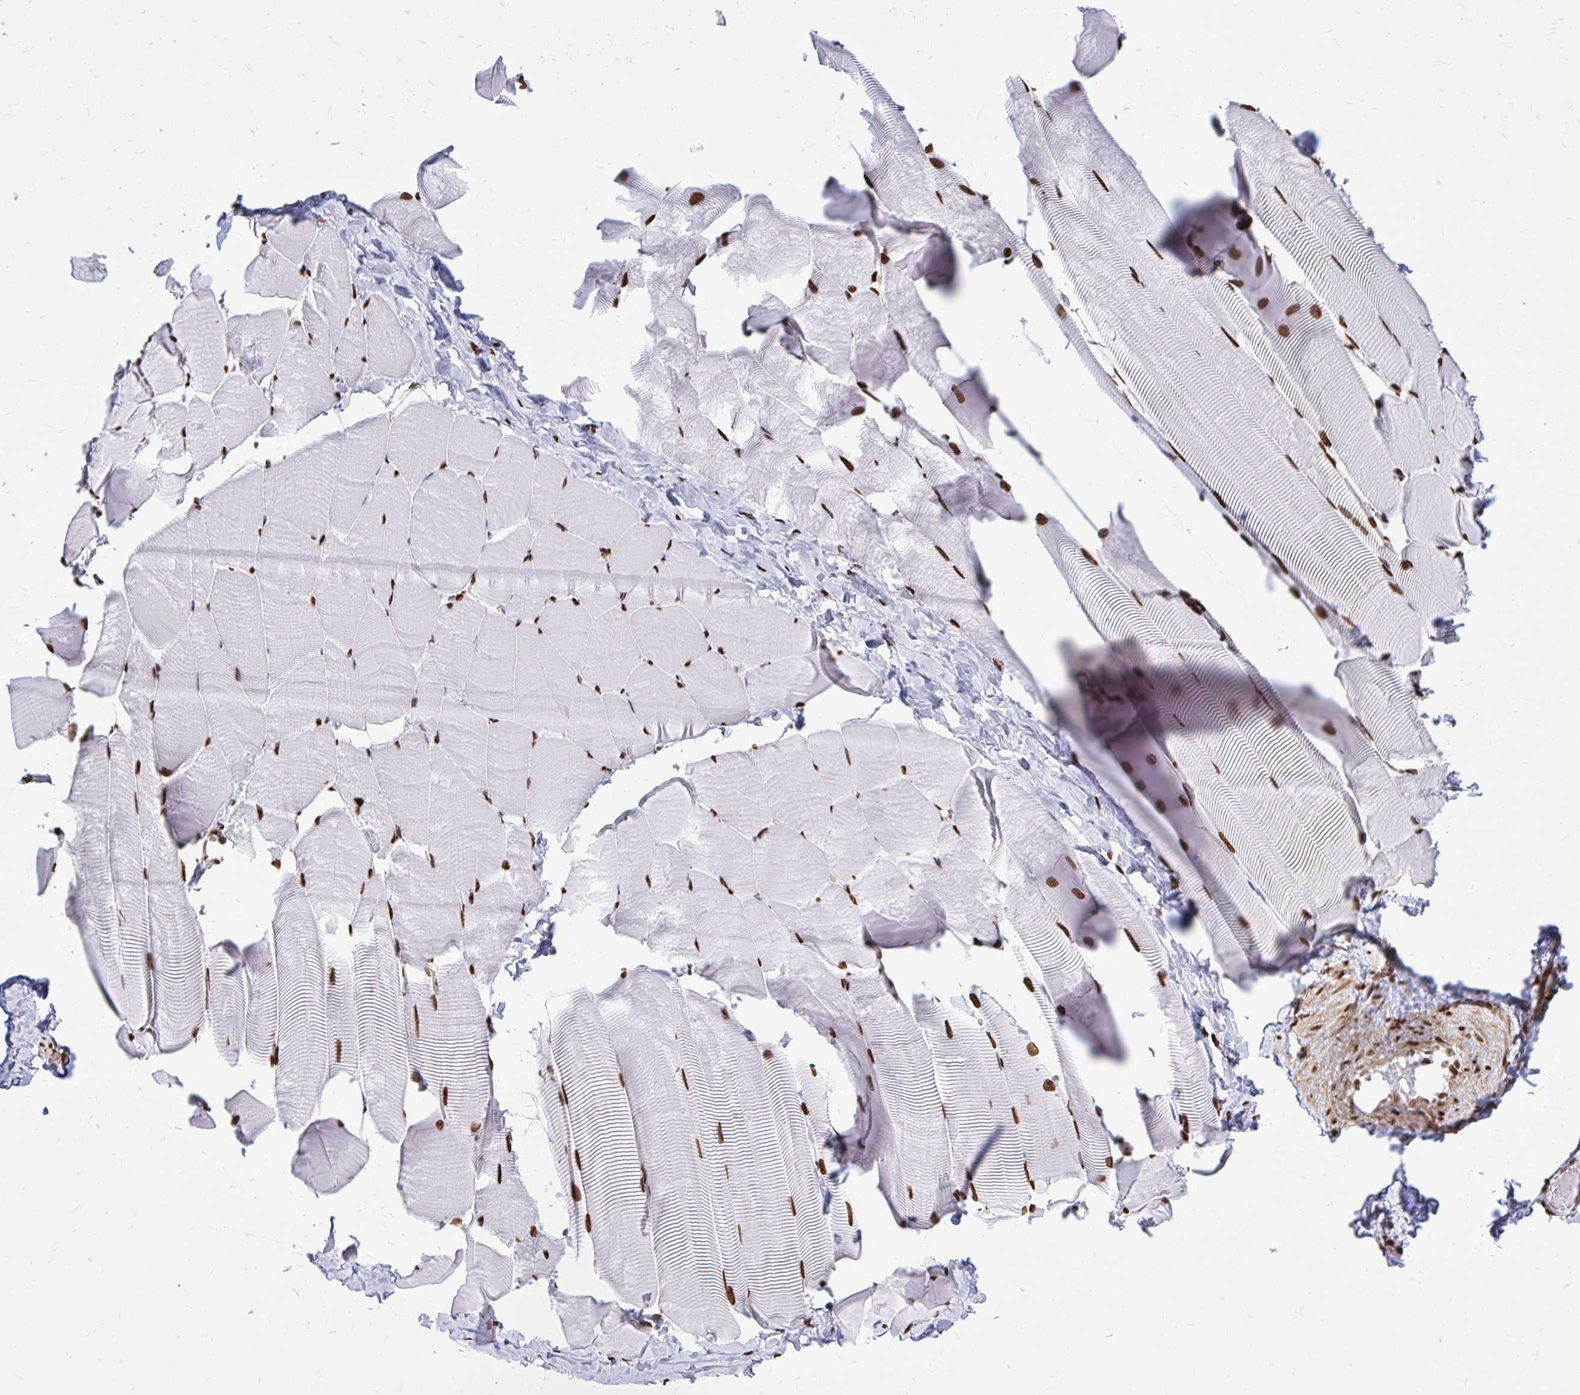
{"staining": {"intensity": "strong", "quantity": "25%-75%", "location": "nuclear"}, "tissue": "skeletal muscle", "cell_type": "Myocytes", "image_type": "normal", "snomed": [{"axis": "morphology", "description": "Normal tissue, NOS"}, {"axis": "topography", "description": "Skeletal muscle"}], "caption": "Immunohistochemistry (IHC) (DAB) staining of normal skeletal muscle reveals strong nuclear protein expression in about 25%-75% of myocytes.", "gene": "TBL1Y", "patient": {"sex": "male", "age": 25}}